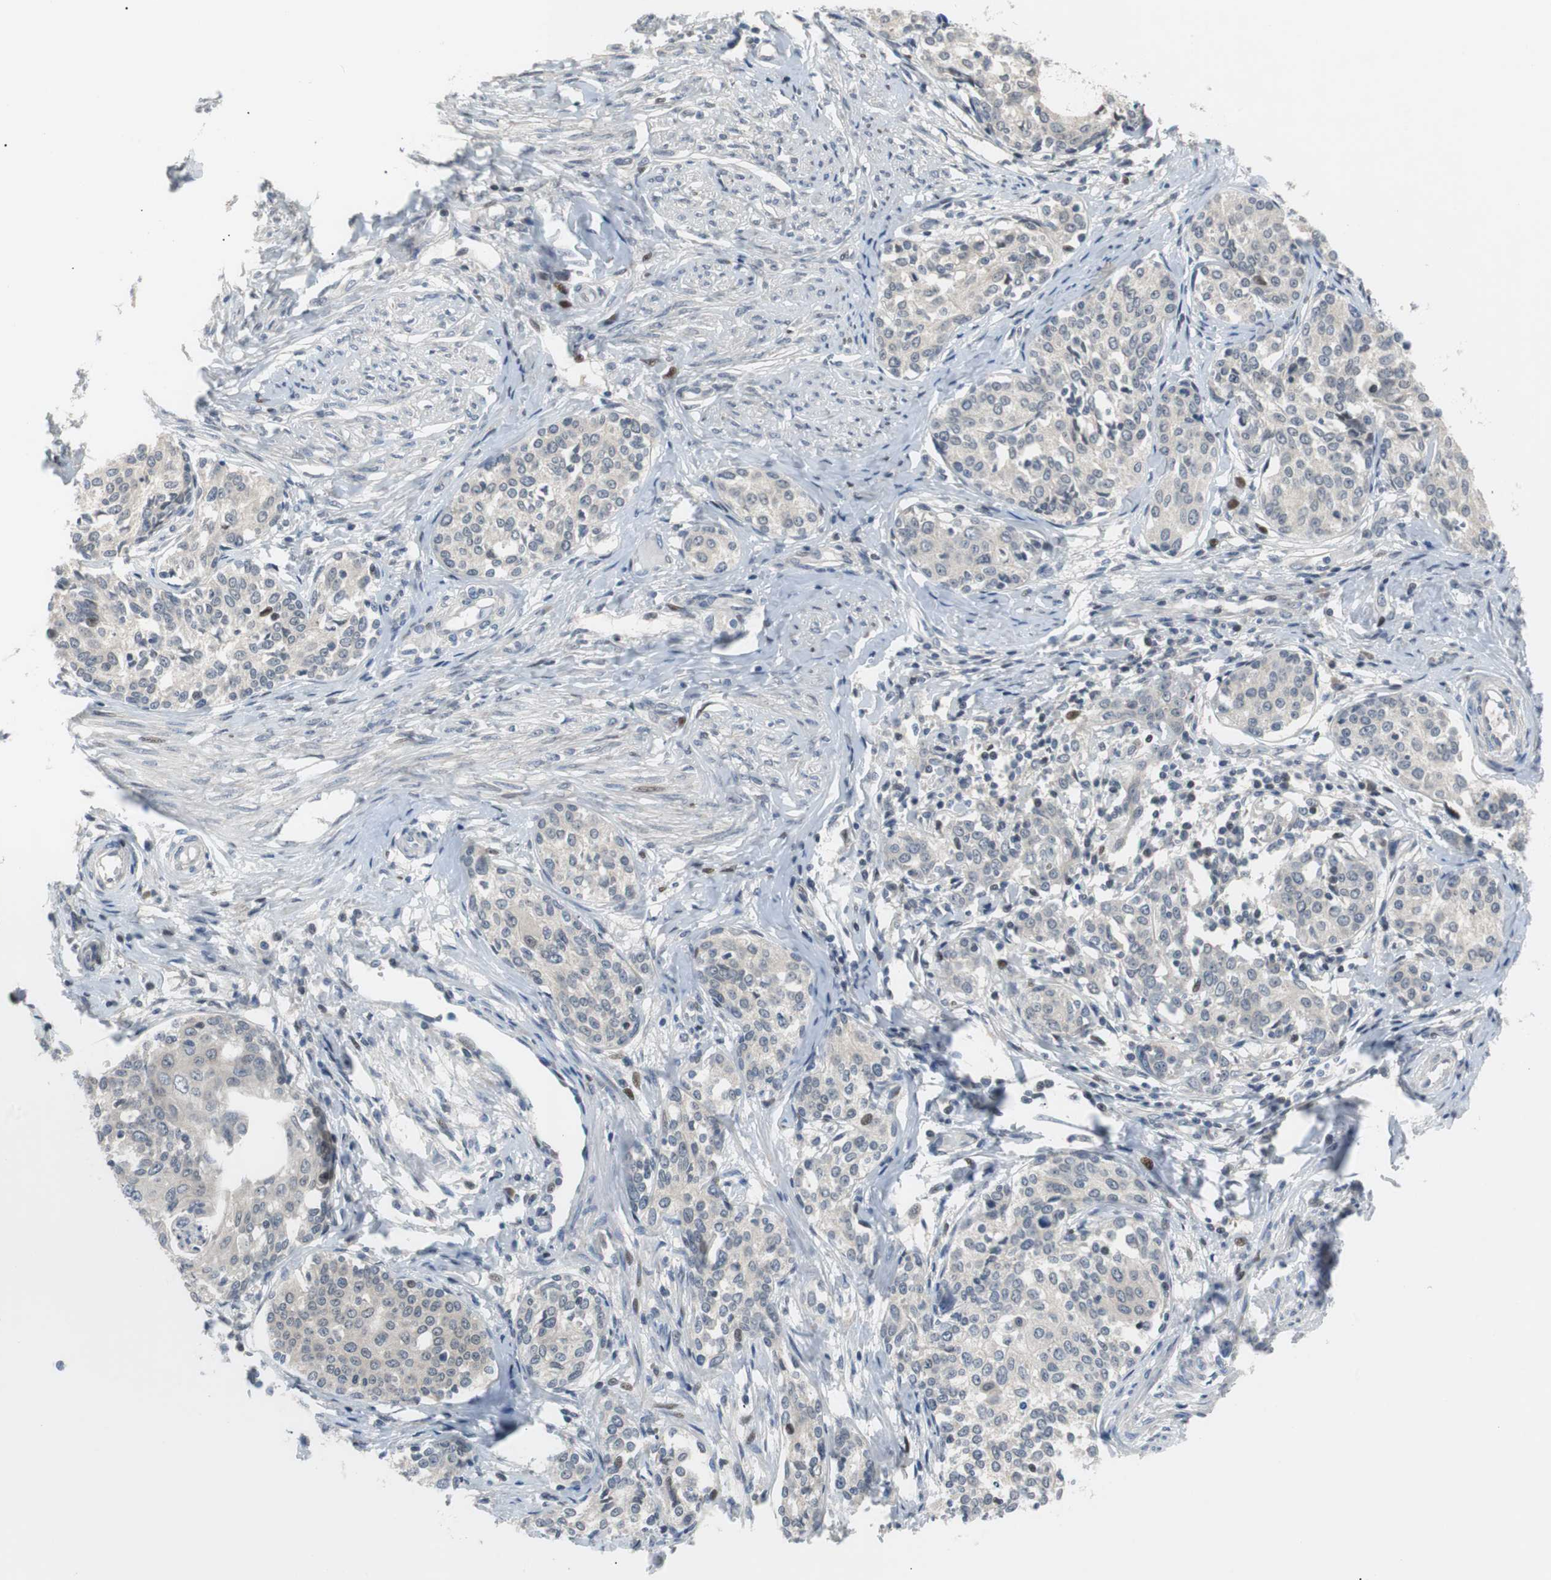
{"staining": {"intensity": "negative", "quantity": "none", "location": "none"}, "tissue": "cervical cancer", "cell_type": "Tumor cells", "image_type": "cancer", "snomed": [{"axis": "morphology", "description": "Squamous cell carcinoma, NOS"}, {"axis": "morphology", "description": "Adenocarcinoma, NOS"}, {"axis": "topography", "description": "Cervix"}], "caption": "A photomicrograph of cervical cancer stained for a protein exhibits no brown staining in tumor cells.", "gene": "MAP2K4", "patient": {"sex": "female", "age": 52}}